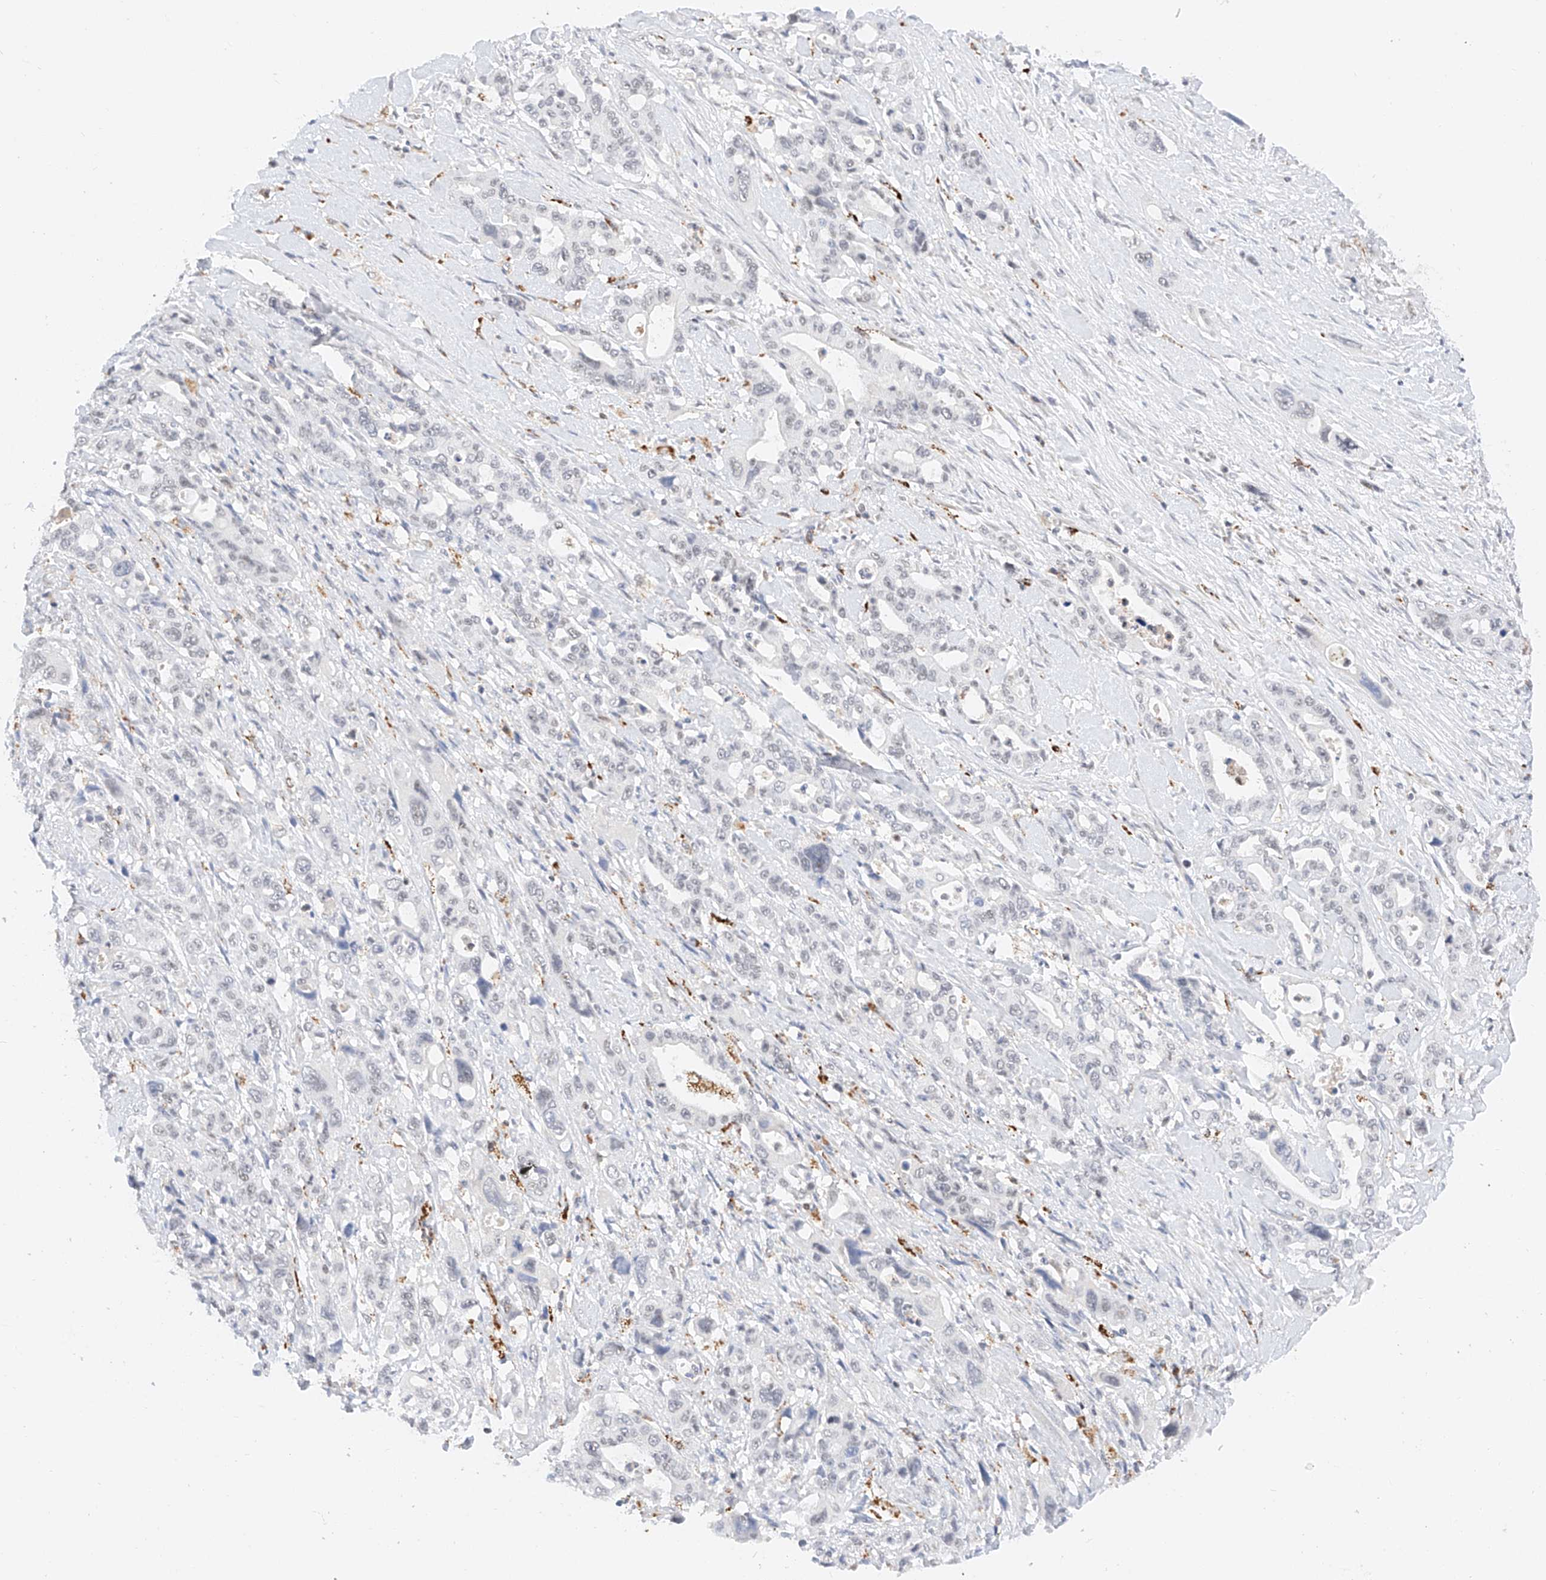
{"staining": {"intensity": "negative", "quantity": "none", "location": "none"}, "tissue": "pancreatic cancer", "cell_type": "Tumor cells", "image_type": "cancer", "snomed": [{"axis": "morphology", "description": "Adenocarcinoma, NOS"}, {"axis": "topography", "description": "Pancreas"}], "caption": "An immunohistochemistry (IHC) image of pancreatic cancer is shown. There is no staining in tumor cells of pancreatic cancer.", "gene": "NRF1", "patient": {"sex": "male", "age": 46}}